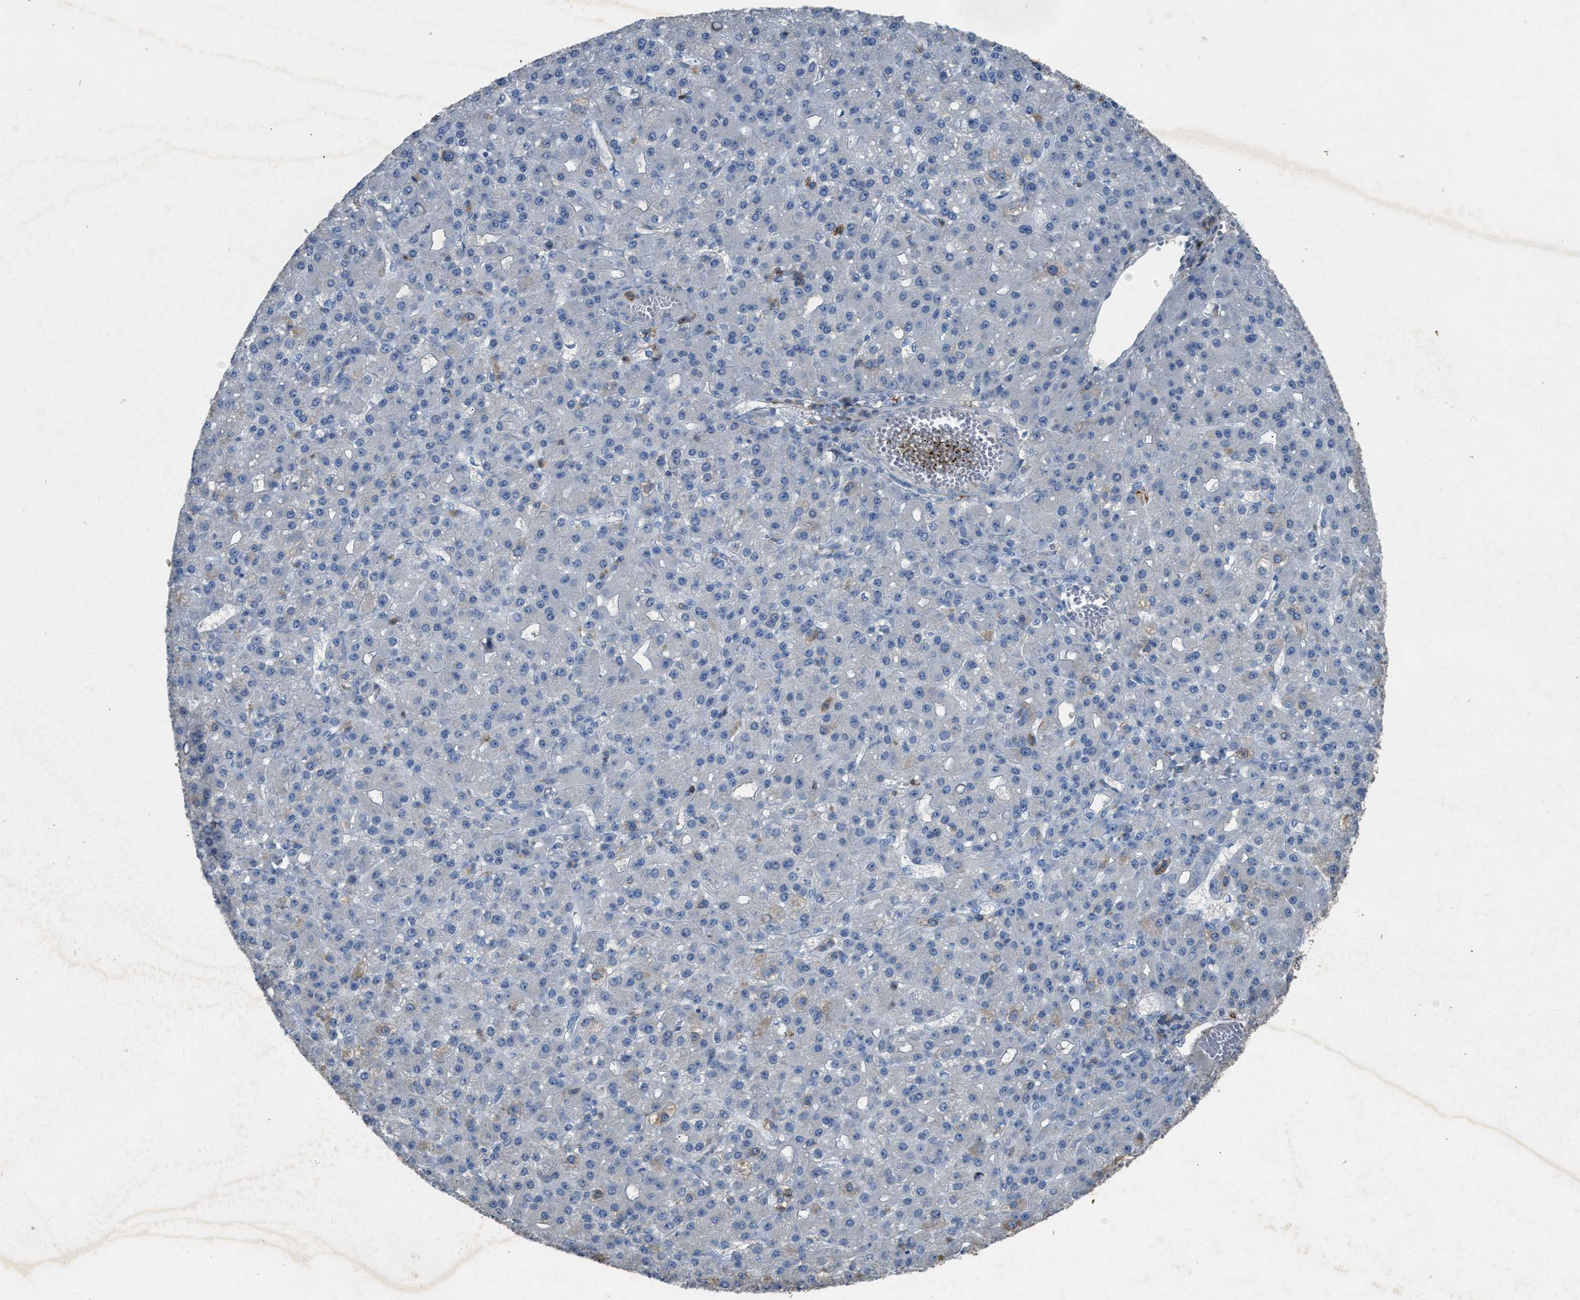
{"staining": {"intensity": "negative", "quantity": "none", "location": "none"}, "tissue": "liver cancer", "cell_type": "Tumor cells", "image_type": "cancer", "snomed": [{"axis": "morphology", "description": "Carcinoma, Hepatocellular, NOS"}, {"axis": "topography", "description": "Liver"}], "caption": "DAB (3,3'-diaminobenzidine) immunohistochemical staining of liver cancer shows no significant staining in tumor cells.", "gene": "OR51E1", "patient": {"sex": "male", "age": 67}}